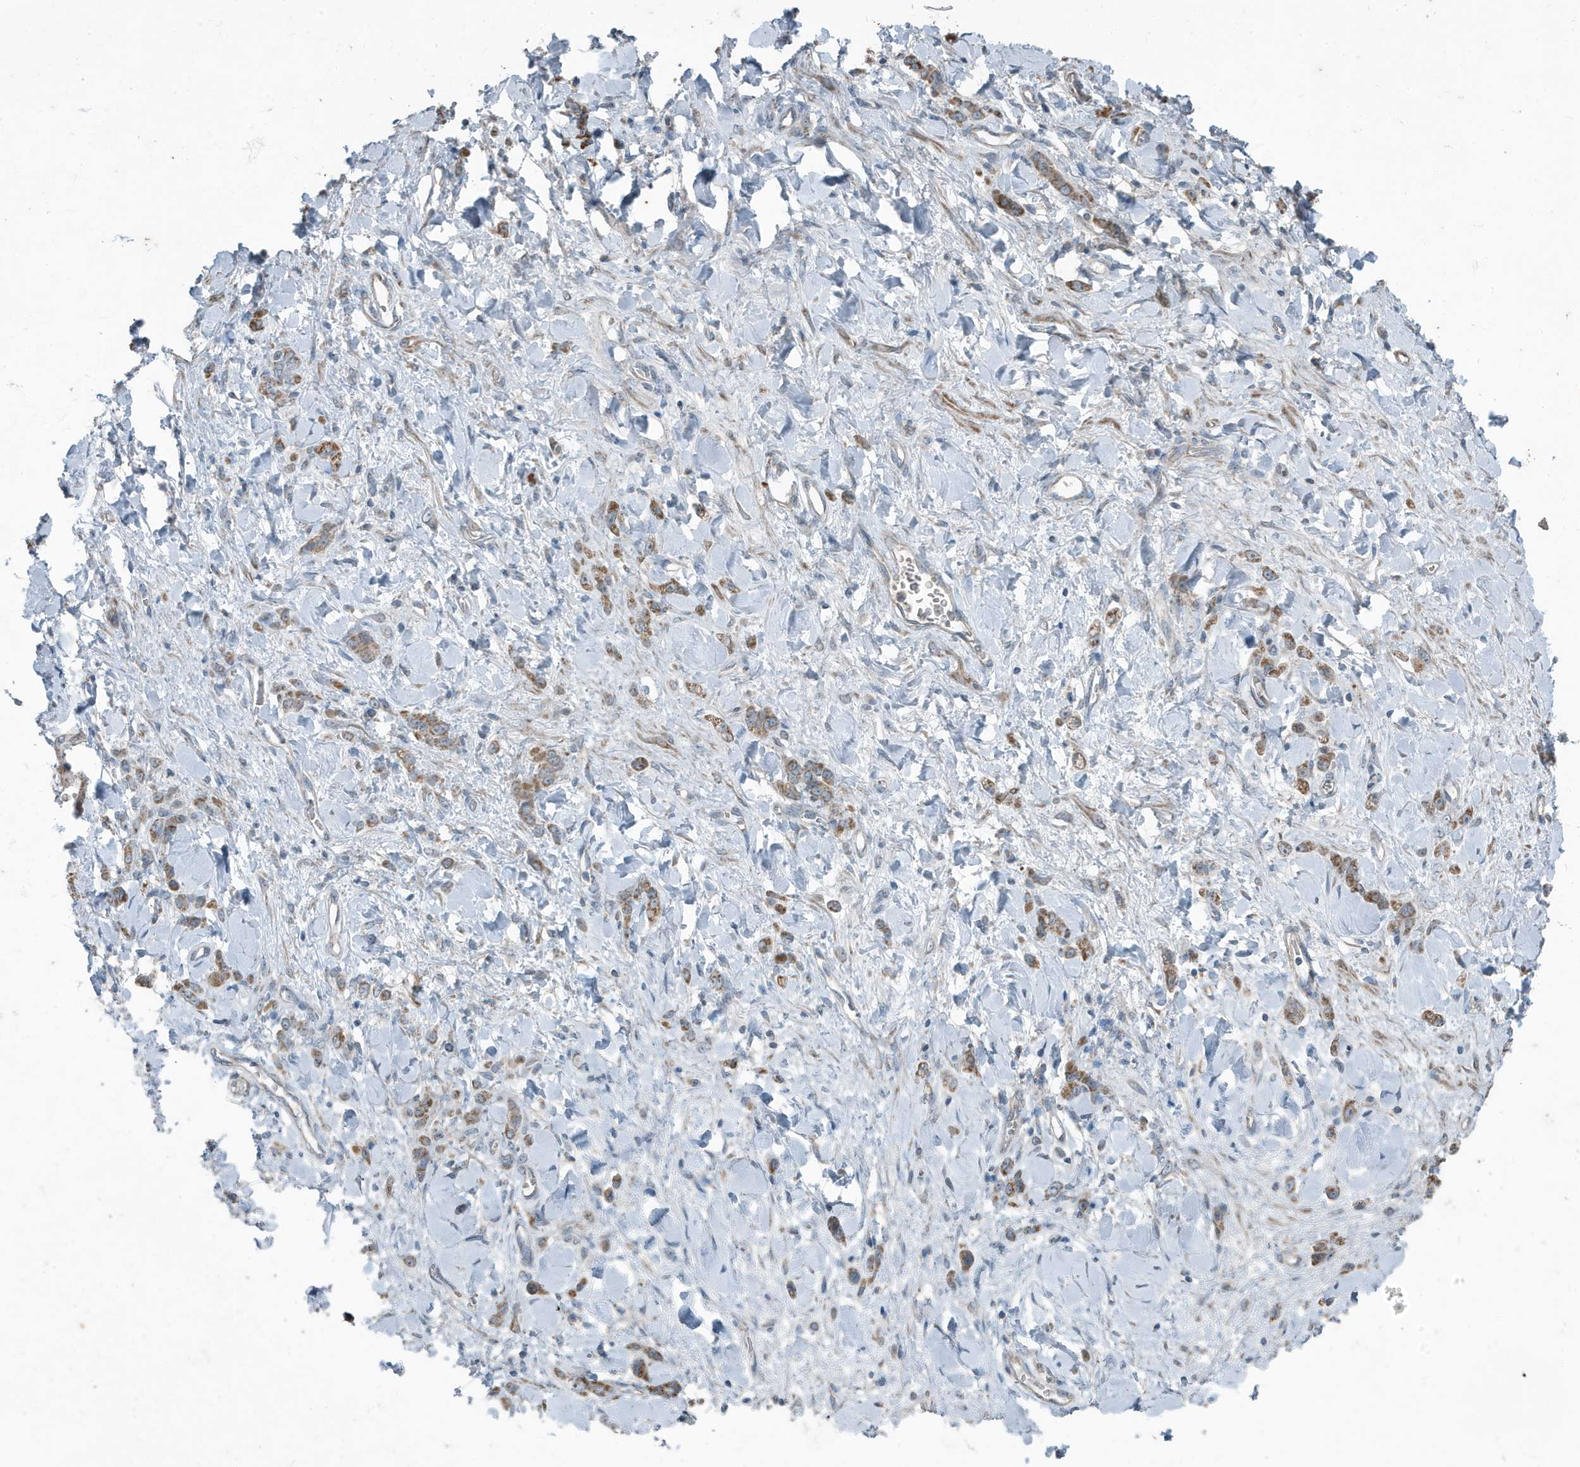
{"staining": {"intensity": "moderate", "quantity": ">75%", "location": "cytoplasmic/membranous"}, "tissue": "stomach cancer", "cell_type": "Tumor cells", "image_type": "cancer", "snomed": [{"axis": "morphology", "description": "Normal tissue, NOS"}, {"axis": "morphology", "description": "Adenocarcinoma, NOS"}, {"axis": "topography", "description": "Stomach"}], "caption": "IHC photomicrograph of stomach cancer (adenocarcinoma) stained for a protein (brown), which reveals medium levels of moderate cytoplasmic/membranous positivity in approximately >75% of tumor cells.", "gene": "MT-CYB", "patient": {"sex": "male", "age": 82}}